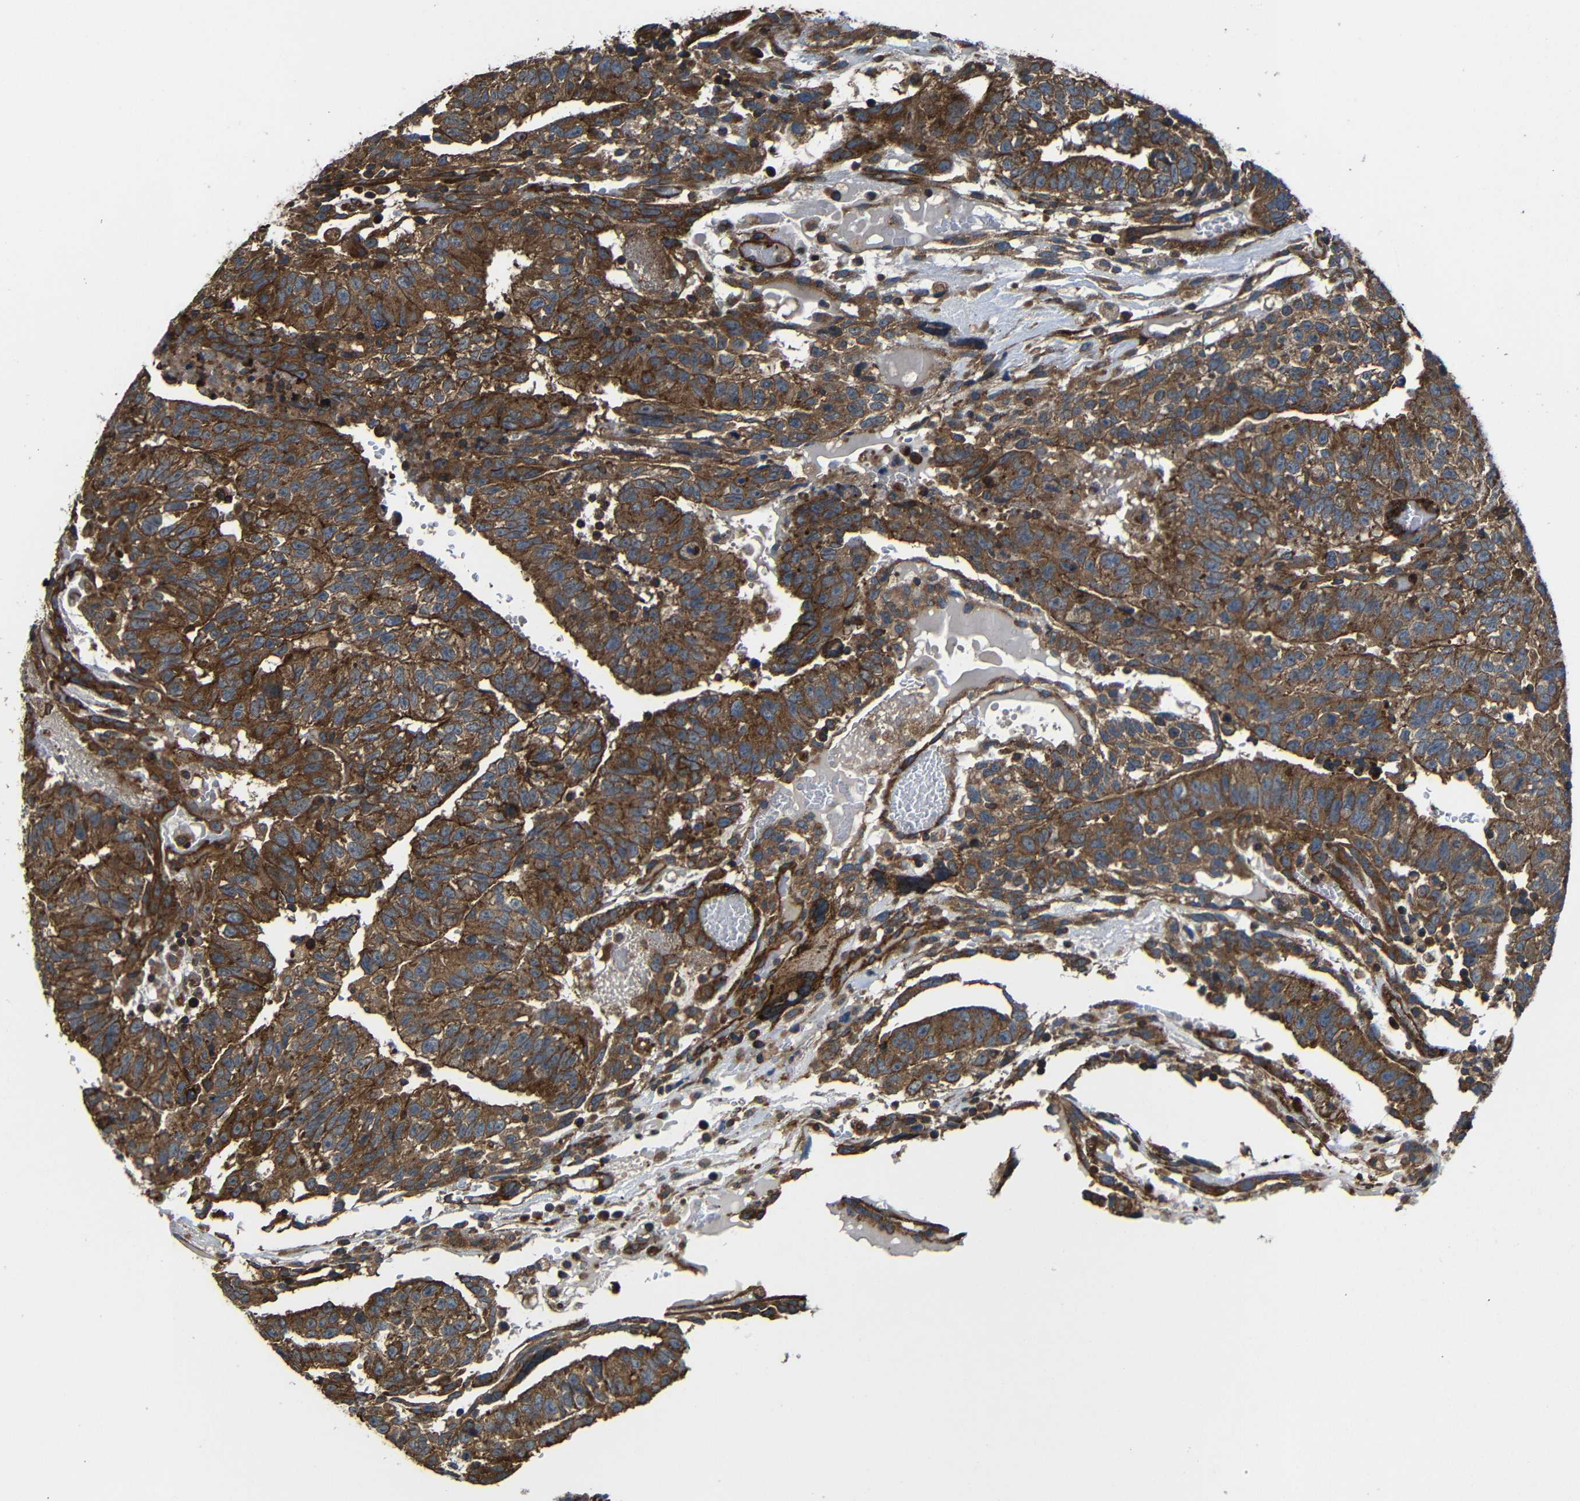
{"staining": {"intensity": "strong", "quantity": ">75%", "location": "cytoplasmic/membranous"}, "tissue": "testis cancer", "cell_type": "Tumor cells", "image_type": "cancer", "snomed": [{"axis": "morphology", "description": "Seminoma, NOS"}, {"axis": "morphology", "description": "Carcinoma, Embryonal, NOS"}, {"axis": "topography", "description": "Testis"}], "caption": "Testis cancer (seminoma) stained with immunohistochemistry (IHC) demonstrates strong cytoplasmic/membranous staining in approximately >75% of tumor cells. Nuclei are stained in blue.", "gene": "PTCH1", "patient": {"sex": "male", "age": 52}}